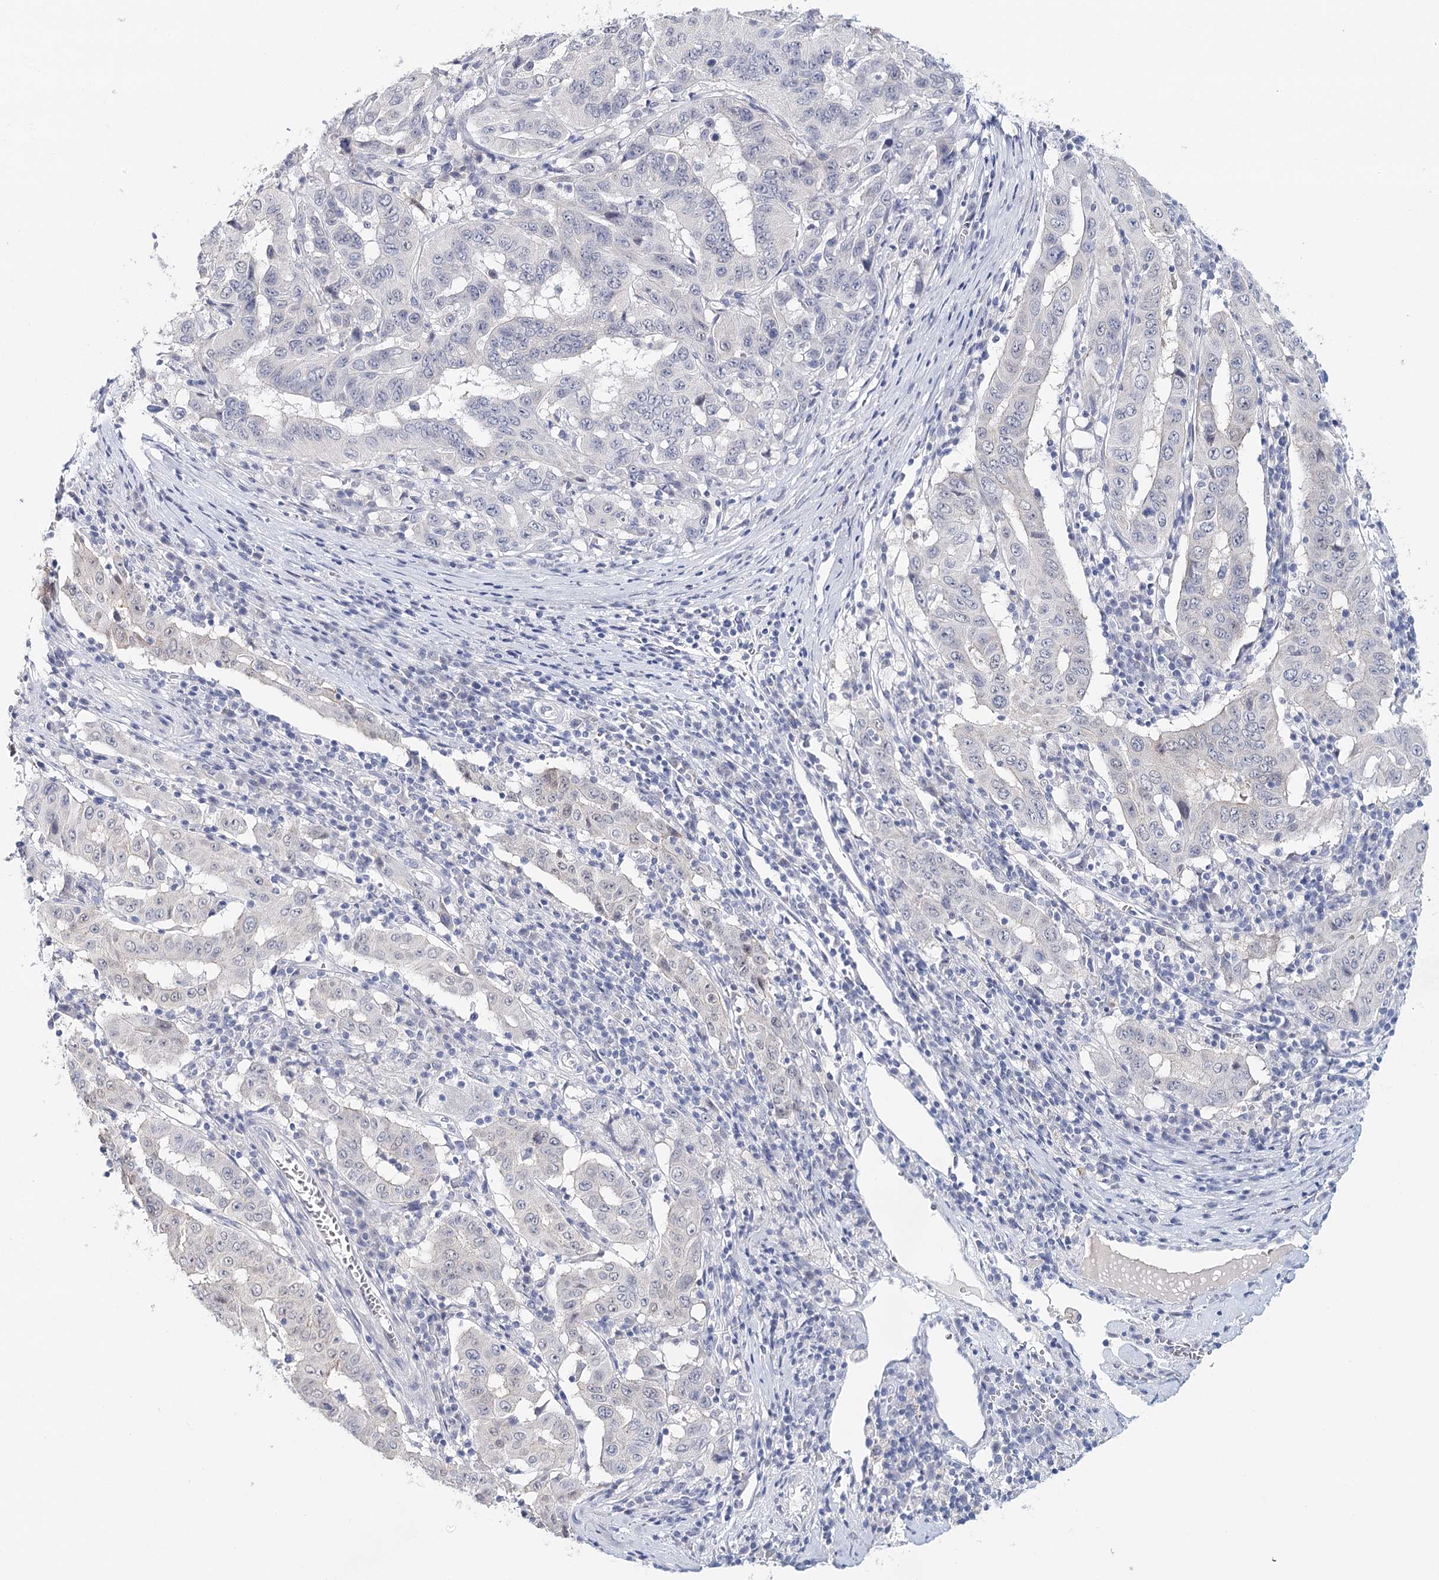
{"staining": {"intensity": "negative", "quantity": "none", "location": "none"}, "tissue": "pancreatic cancer", "cell_type": "Tumor cells", "image_type": "cancer", "snomed": [{"axis": "morphology", "description": "Adenocarcinoma, NOS"}, {"axis": "topography", "description": "Pancreas"}], "caption": "Human pancreatic cancer stained for a protein using IHC reveals no expression in tumor cells.", "gene": "HSPA4L", "patient": {"sex": "male", "age": 63}}